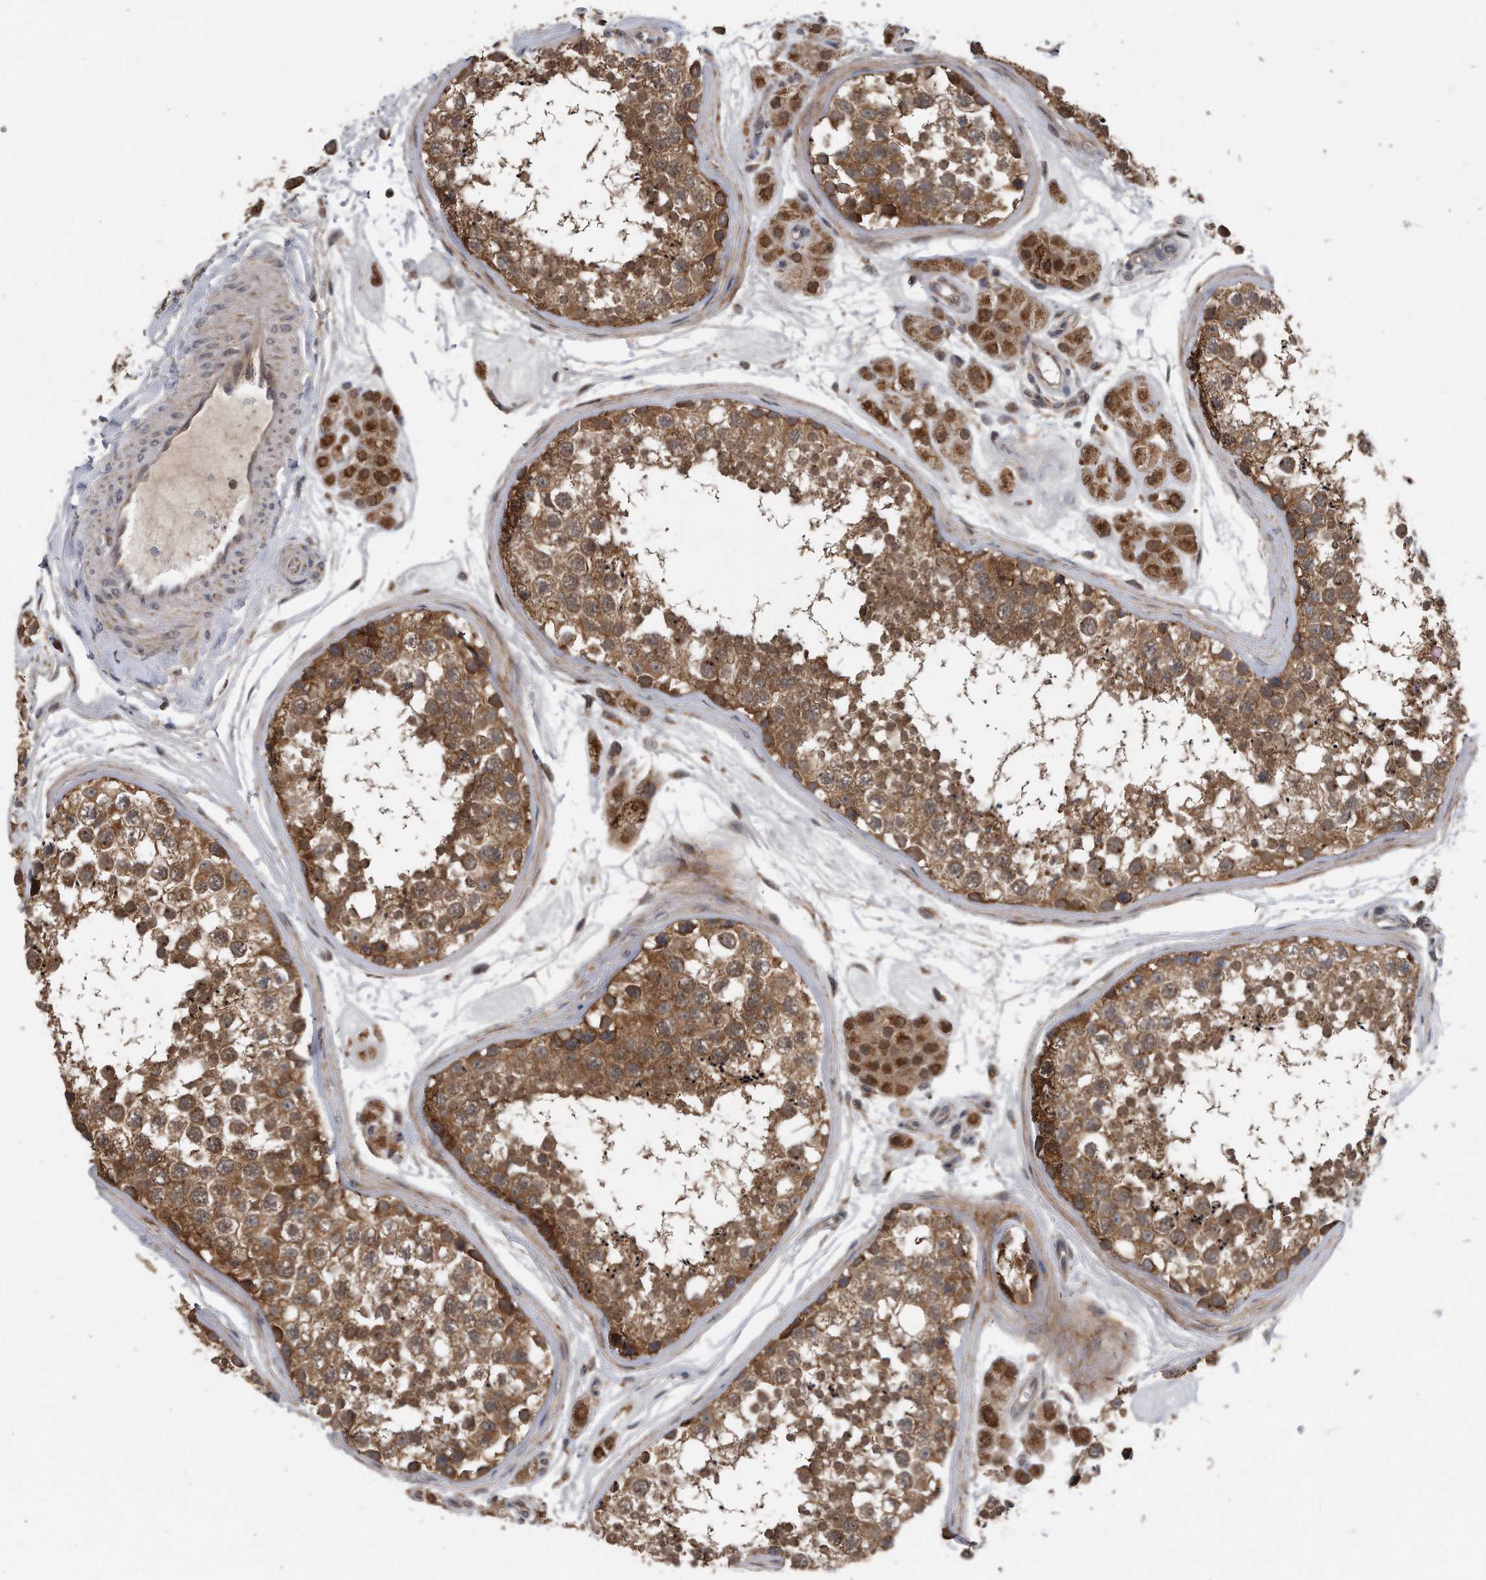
{"staining": {"intensity": "moderate", "quantity": ">75%", "location": "cytoplasmic/membranous"}, "tissue": "testis", "cell_type": "Cells in seminiferous ducts", "image_type": "normal", "snomed": [{"axis": "morphology", "description": "Normal tissue, NOS"}, {"axis": "topography", "description": "Testis"}], "caption": "Protein expression analysis of normal testis shows moderate cytoplasmic/membranous expression in approximately >75% of cells in seminiferous ducts.", "gene": "ALPK2", "patient": {"sex": "male", "age": 56}}